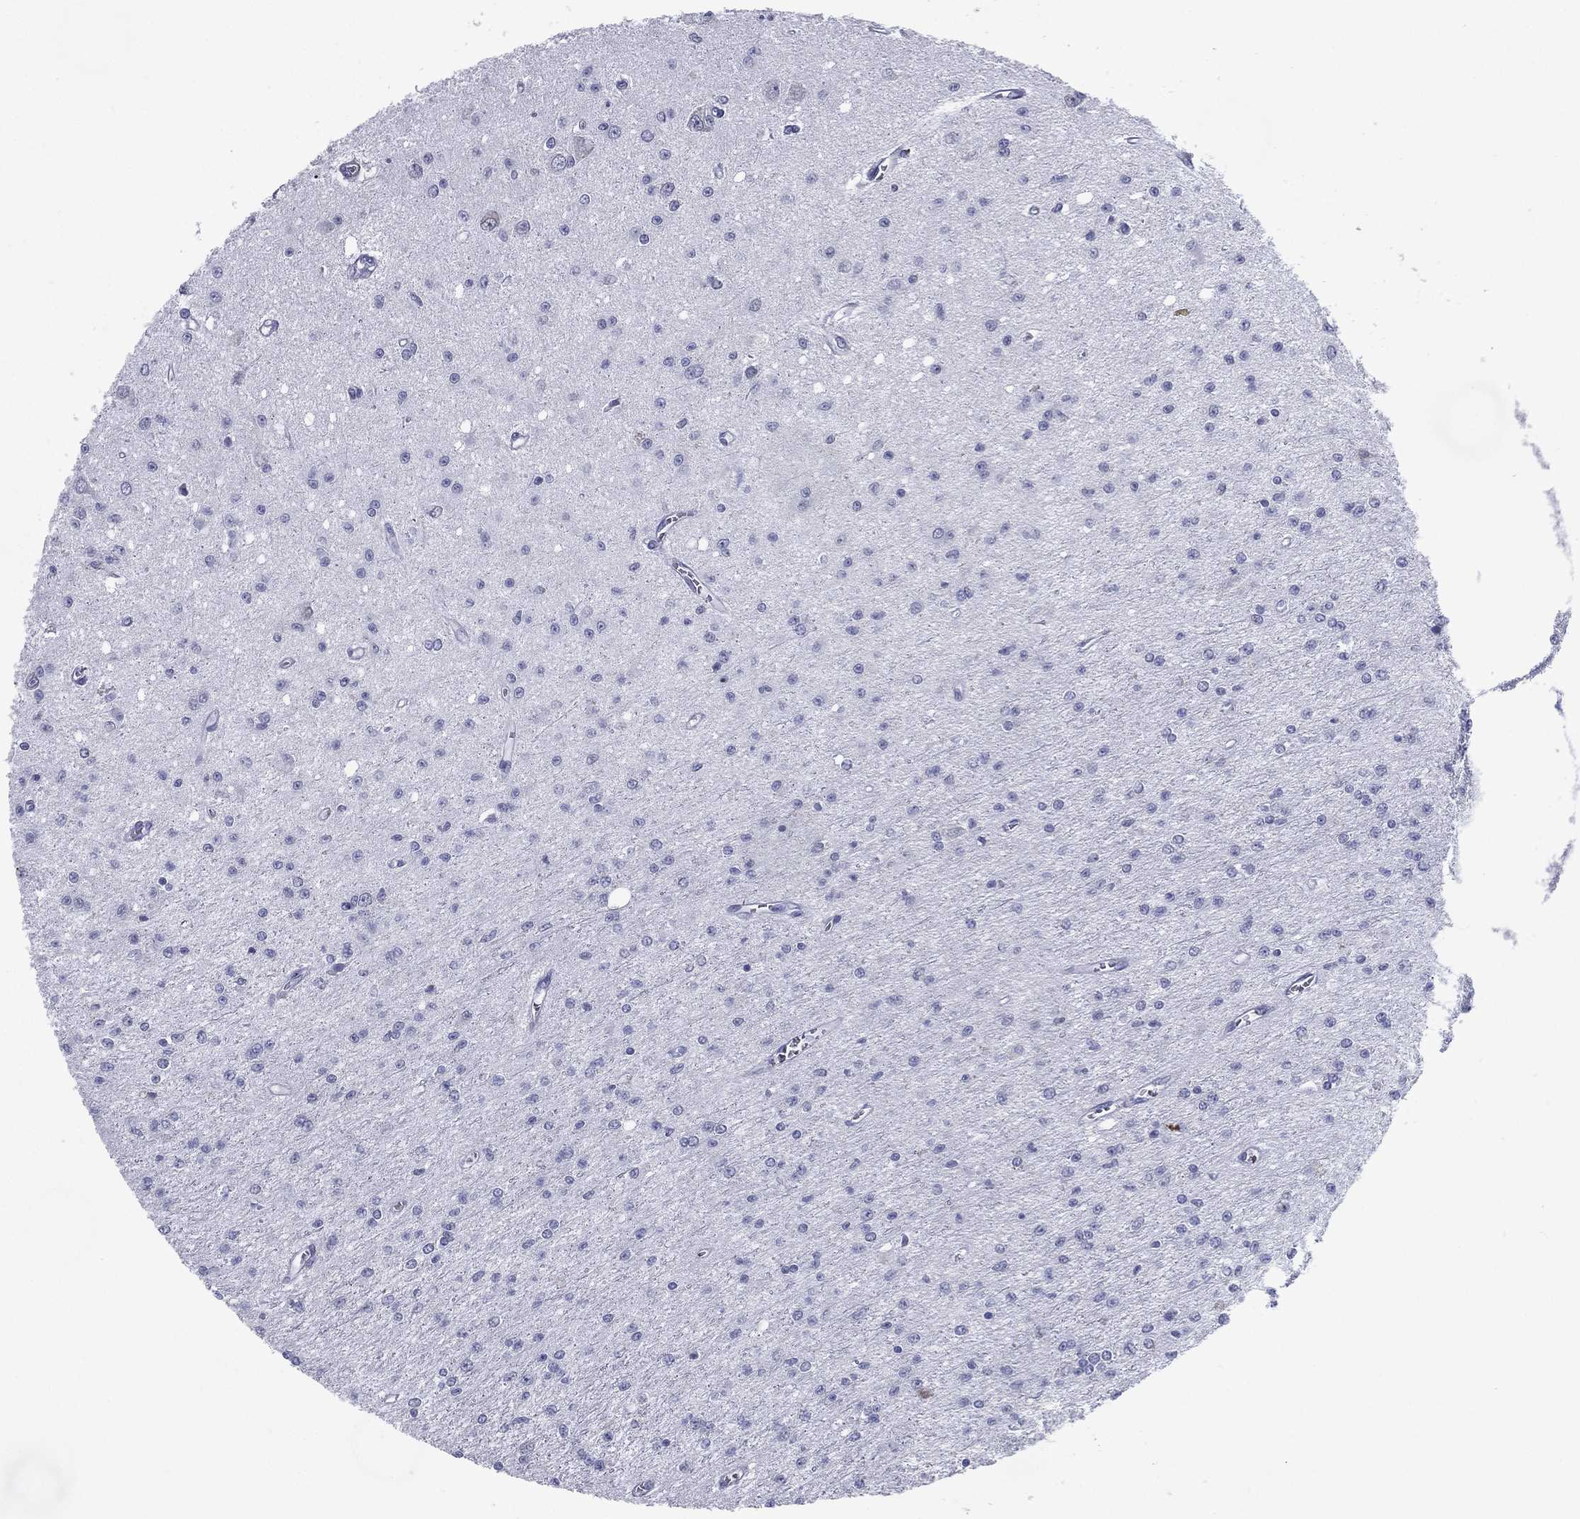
{"staining": {"intensity": "negative", "quantity": "none", "location": "none"}, "tissue": "glioma", "cell_type": "Tumor cells", "image_type": "cancer", "snomed": [{"axis": "morphology", "description": "Glioma, malignant, Low grade"}, {"axis": "topography", "description": "Brain"}], "caption": "The image displays no significant staining in tumor cells of glioma.", "gene": "C19orf18", "patient": {"sex": "female", "age": 45}}